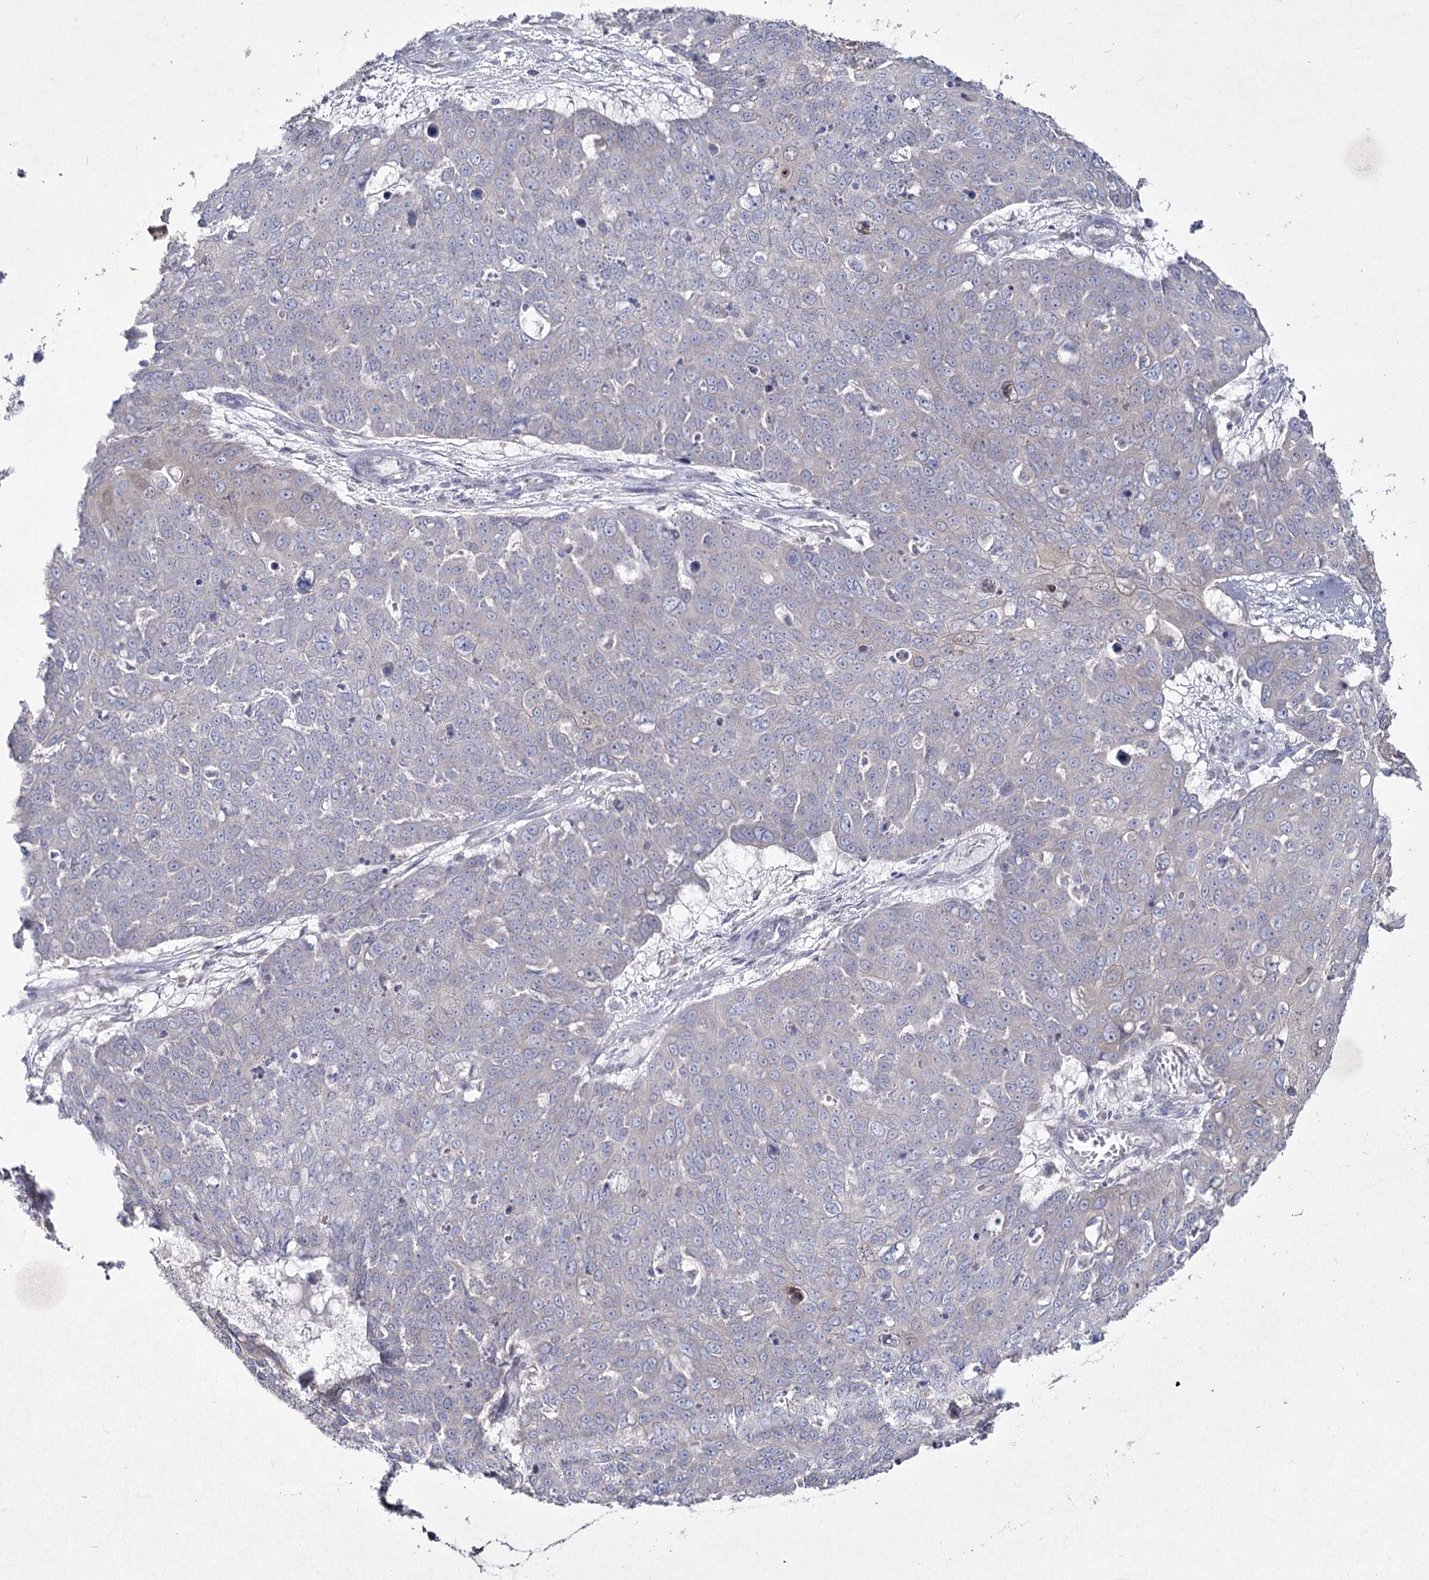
{"staining": {"intensity": "negative", "quantity": "none", "location": "none"}, "tissue": "skin cancer", "cell_type": "Tumor cells", "image_type": "cancer", "snomed": [{"axis": "morphology", "description": "Squamous cell carcinoma, NOS"}, {"axis": "topography", "description": "Skin"}], "caption": "Skin cancer (squamous cell carcinoma) was stained to show a protein in brown. There is no significant staining in tumor cells.", "gene": "NIPAL4", "patient": {"sex": "male", "age": 71}}